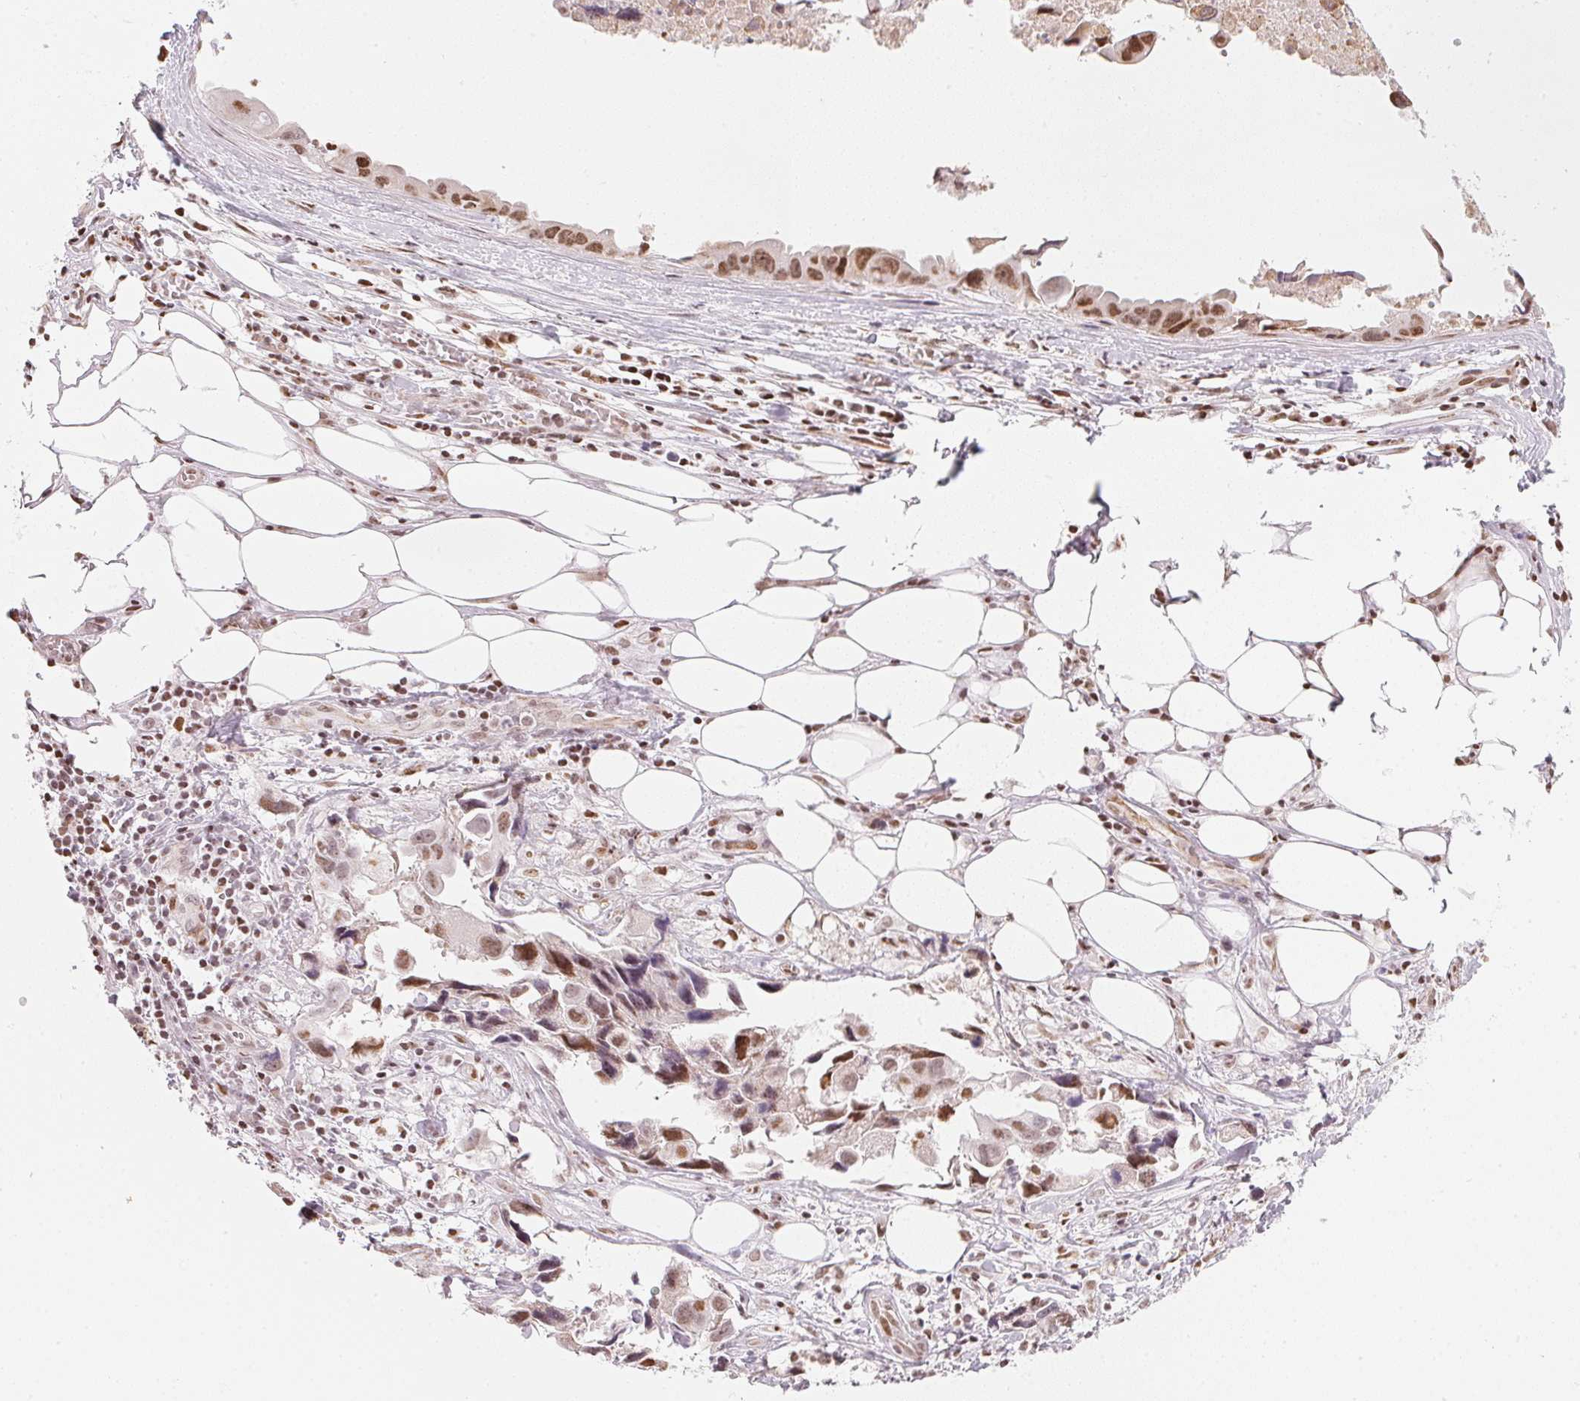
{"staining": {"intensity": "moderate", "quantity": ">75%", "location": "nuclear"}, "tissue": "lung cancer", "cell_type": "Tumor cells", "image_type": "cancer", "snomed": [{"axis": "morphology", "description": "Adenocarcinoma, NOS"}, {"axis": "topography", "description": "Lymph node"}, {"axis": "topography", "description": "Lung"}], "caption": "Protein expression analysis of lung adenocarcinoma displays moderate nuclear positivity in about >75% of tumor cells. (DAB IHC, brown staining for protein, blue staining for nuclei).", "gene": "KAT6A", "patient": {"sex": "male", "age": 64}}